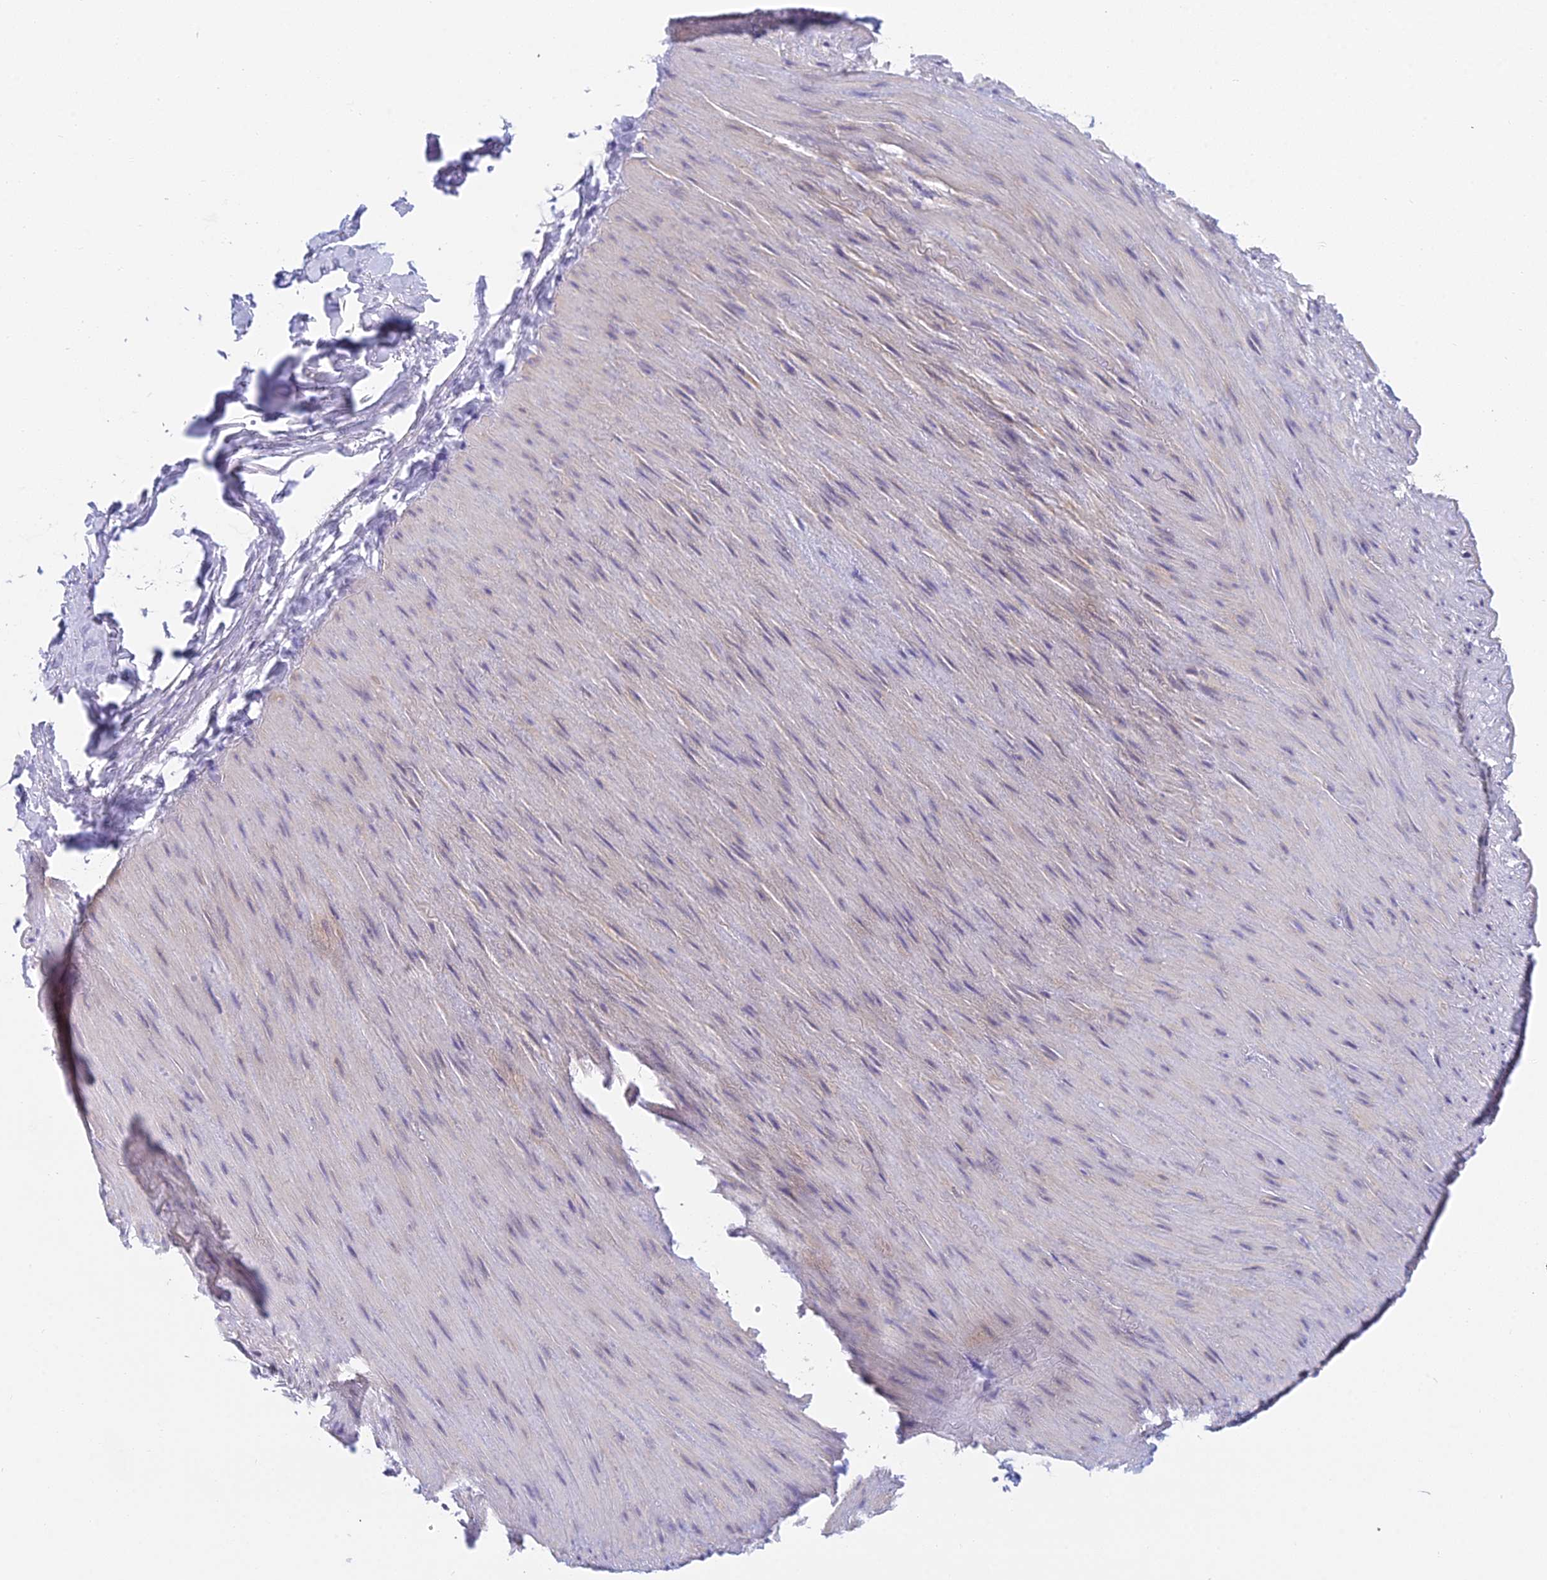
{"staining": {"intensity": "negative", "quantity": "none", "location": "none"}, "tissue": "adipose tissue", "cell_type": "Adipocytes", "image_type": "normal", "snomed": [{"axis": "morphology", "description": "Normal tissue, NOS"}, {"axis": "topography", "description": "Gallbladder"}, {"axis": "topography", "description": "Peripheral nerve tissue"}], "caption": "A photomicrograph of adipose tissue stained for a protein reveals no brown staining in adipocytes.", "gene": "ZNF564", "patient": {"sex": "male", "age": 38}}